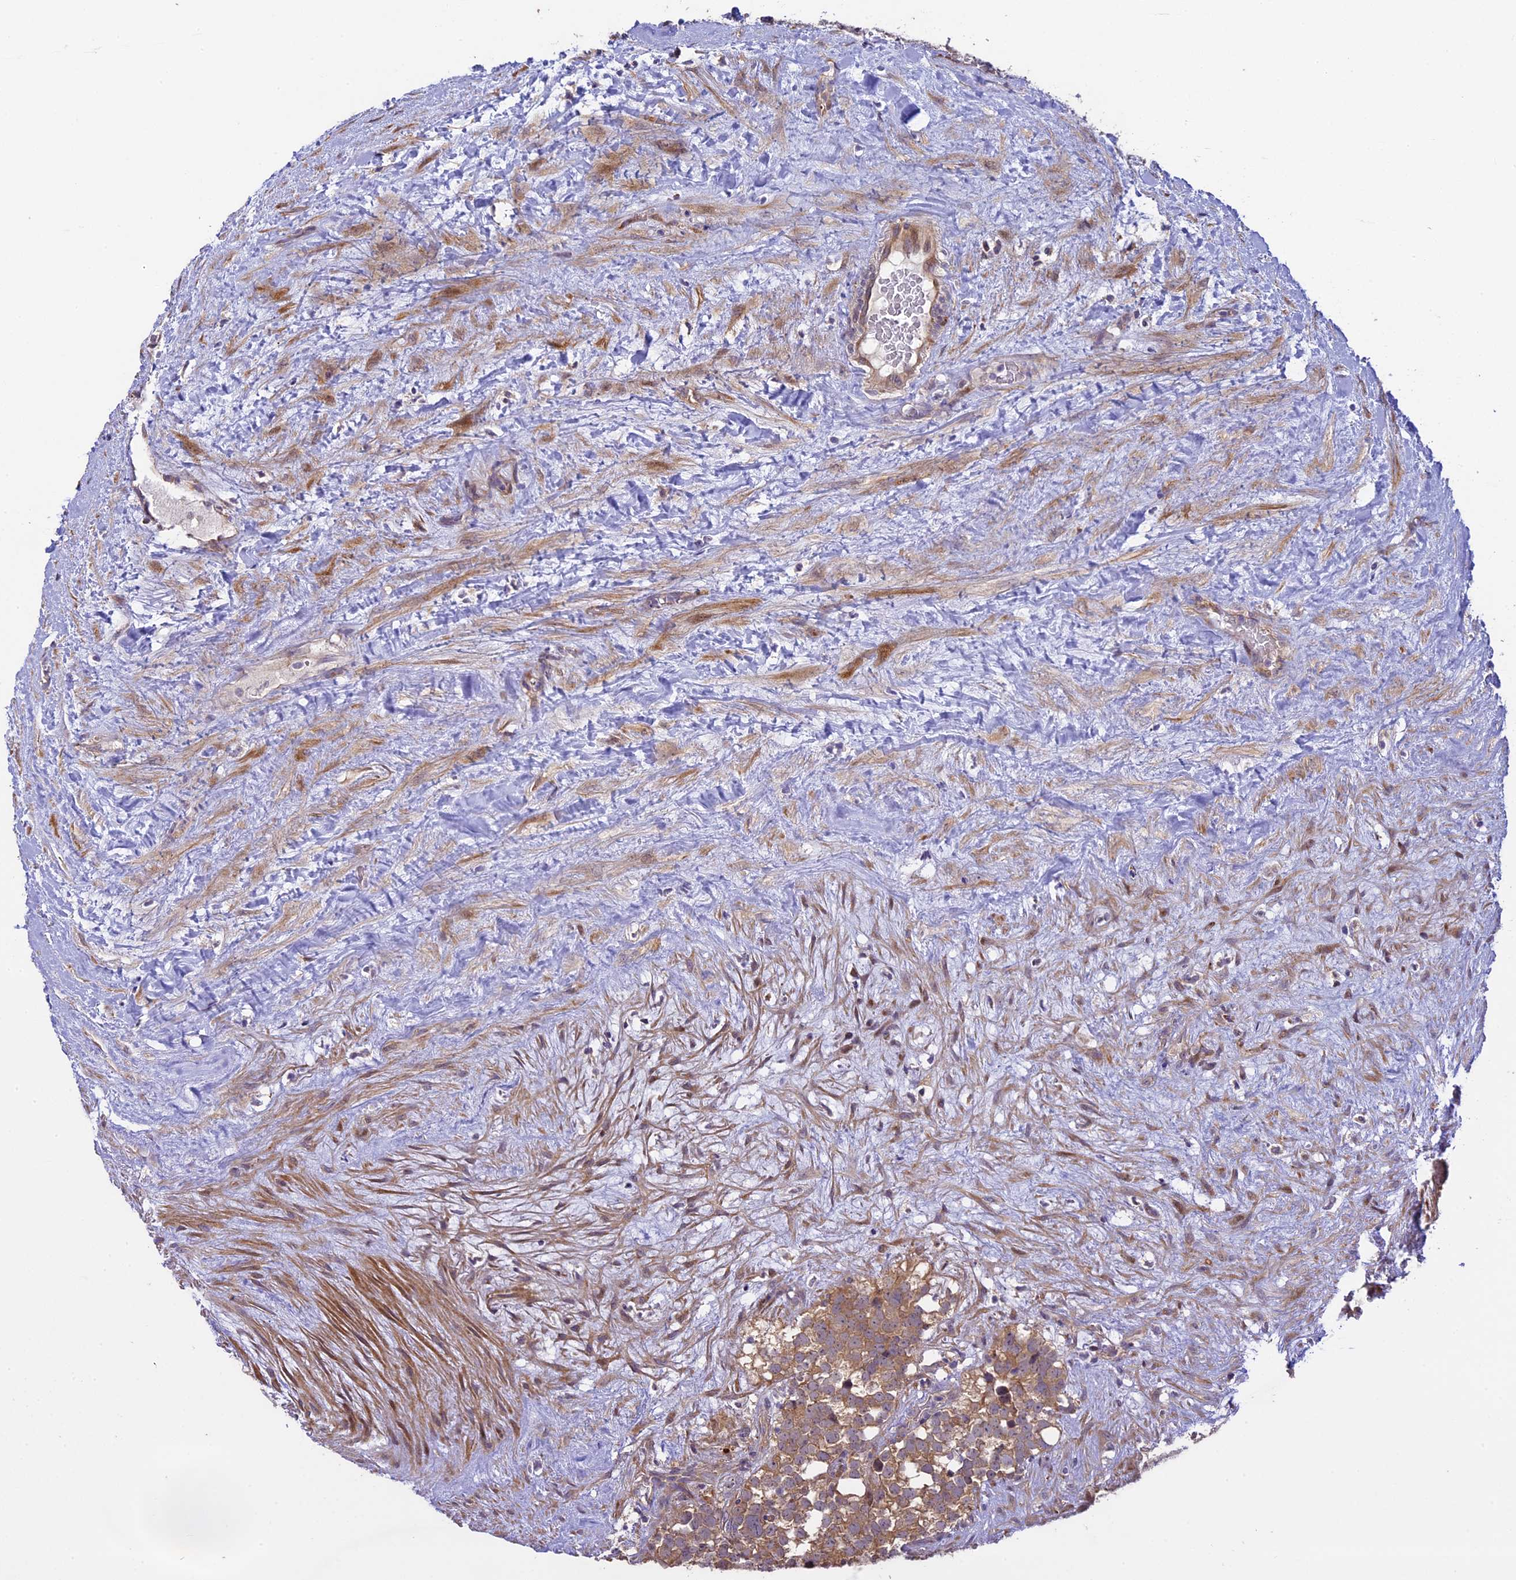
{"staining": {"intensity": "moderate", "quantity": ">75%", "location": "cytoplasmic/membranous"}, "tissue": "testis cancer", "cell_type": "Tumor cells", "image_type": "cancer", "snomed": [{"axis": "morphology", "description": "Seminoma, NOS"}, {"axis": "topography", "description": "Testis"}], "caption": "A high-resolution photomicrograph shows IHC staining of testis seminoma, which displays moderate cytoplasmic/membranous expression in about >75% of tumor cells.", "gene": "SPIRE1", "patient": {"sex": "male", "age": 71}}